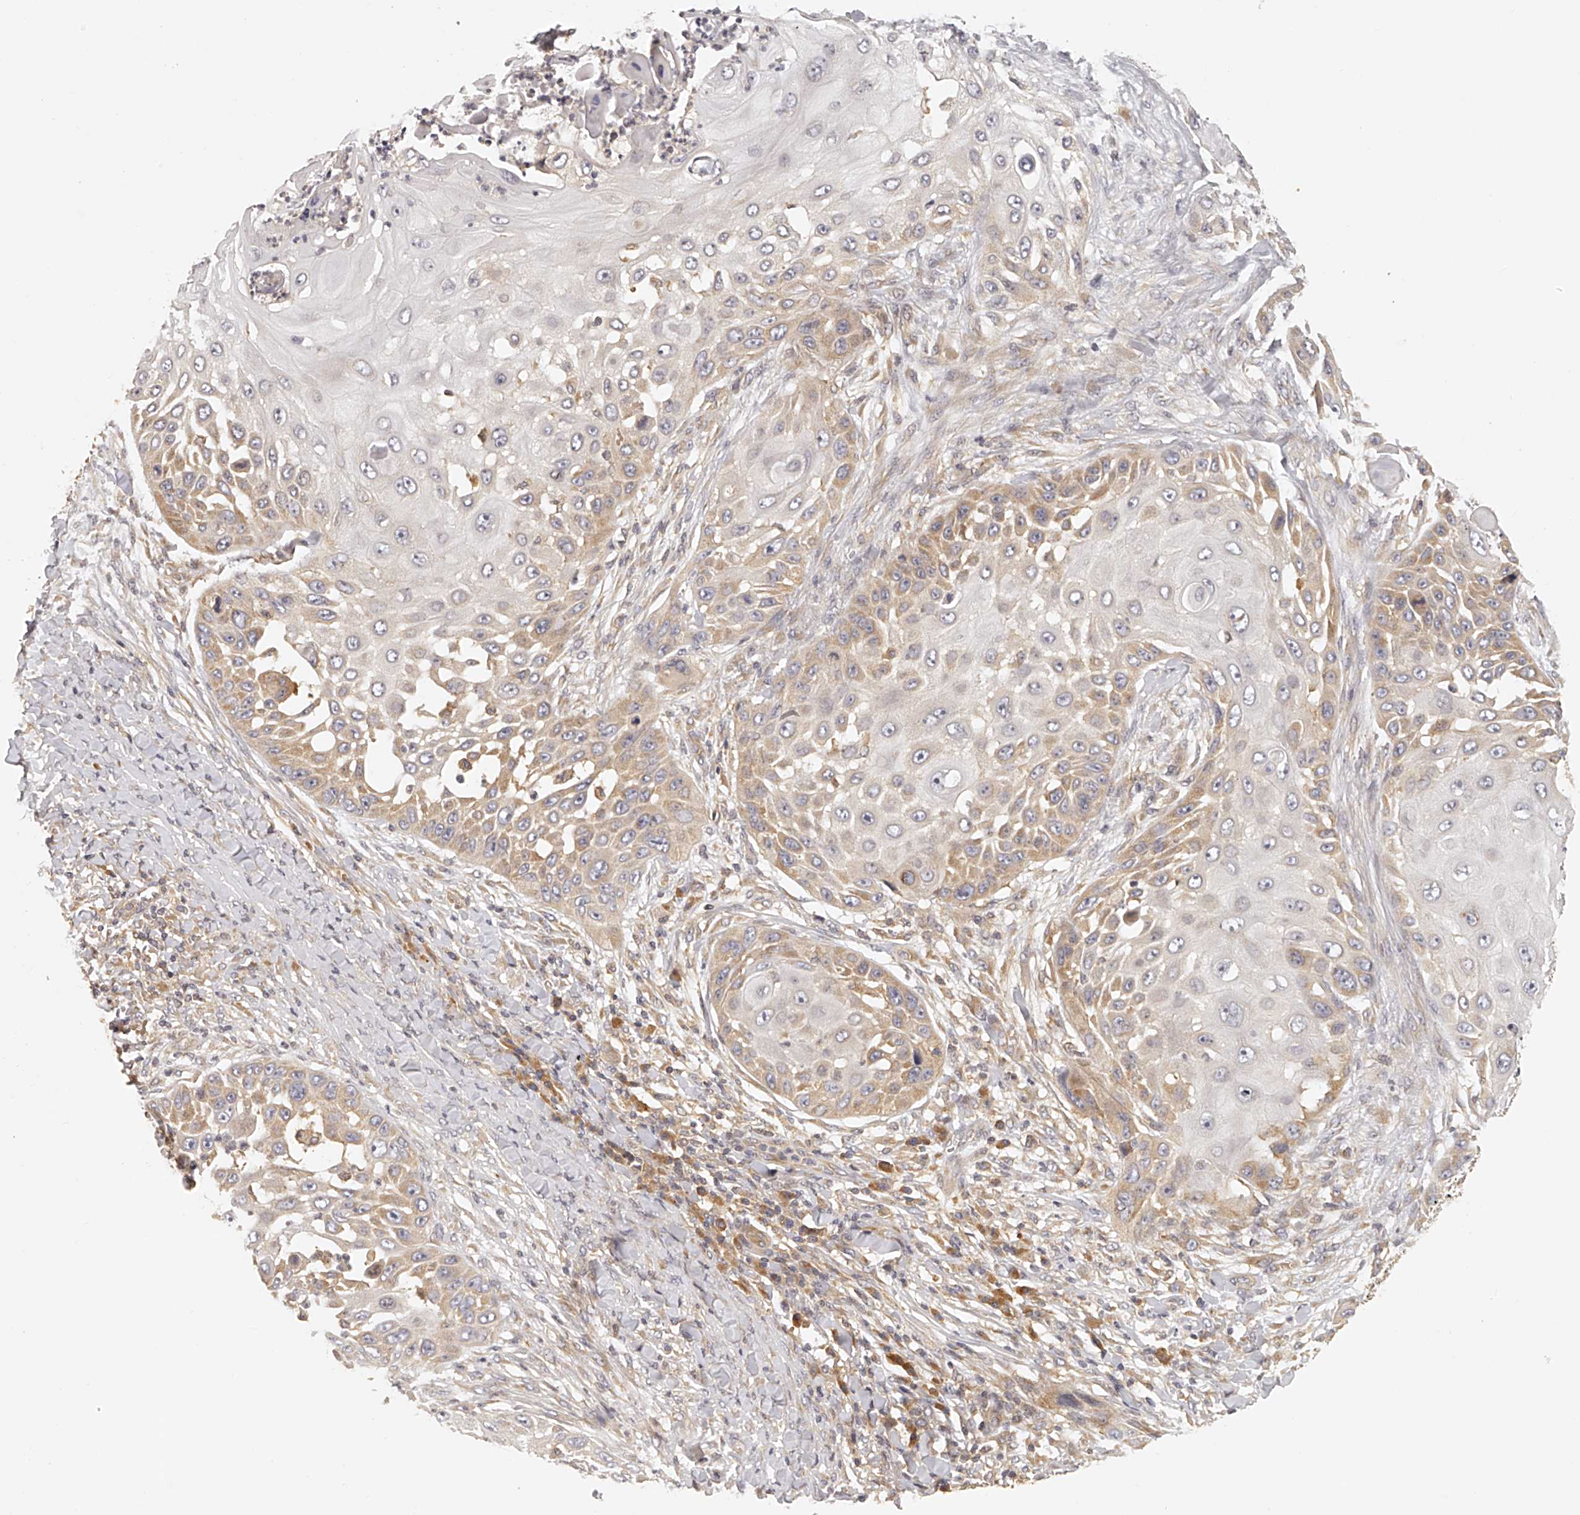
{"staining": {"intensity": "moderate", "quantity": "25%-75%", "location": "cytoplasmic/membranous"}, "tissue": "skin cancer", "cell_type": "Tumor cells", "image_type": "cancer", "snomed": [{"axis": "morphology", "description": "Squamous cell carcinoma, NOS"}, {"axis": "topography", "description": "Skin"}], "caption": "IHC image of neoplastic tissue: skin squamous cell carcinoma stained using immunohistochemistry demonstrates medium levels of moderate protein expression localized specifically in the cytoplasmic/membranous of tumor cells, appearing as a cytoplasmic/membranous brown color.", "gene": "EIF3I", "patient": {"sex": "female", "age": 44}}